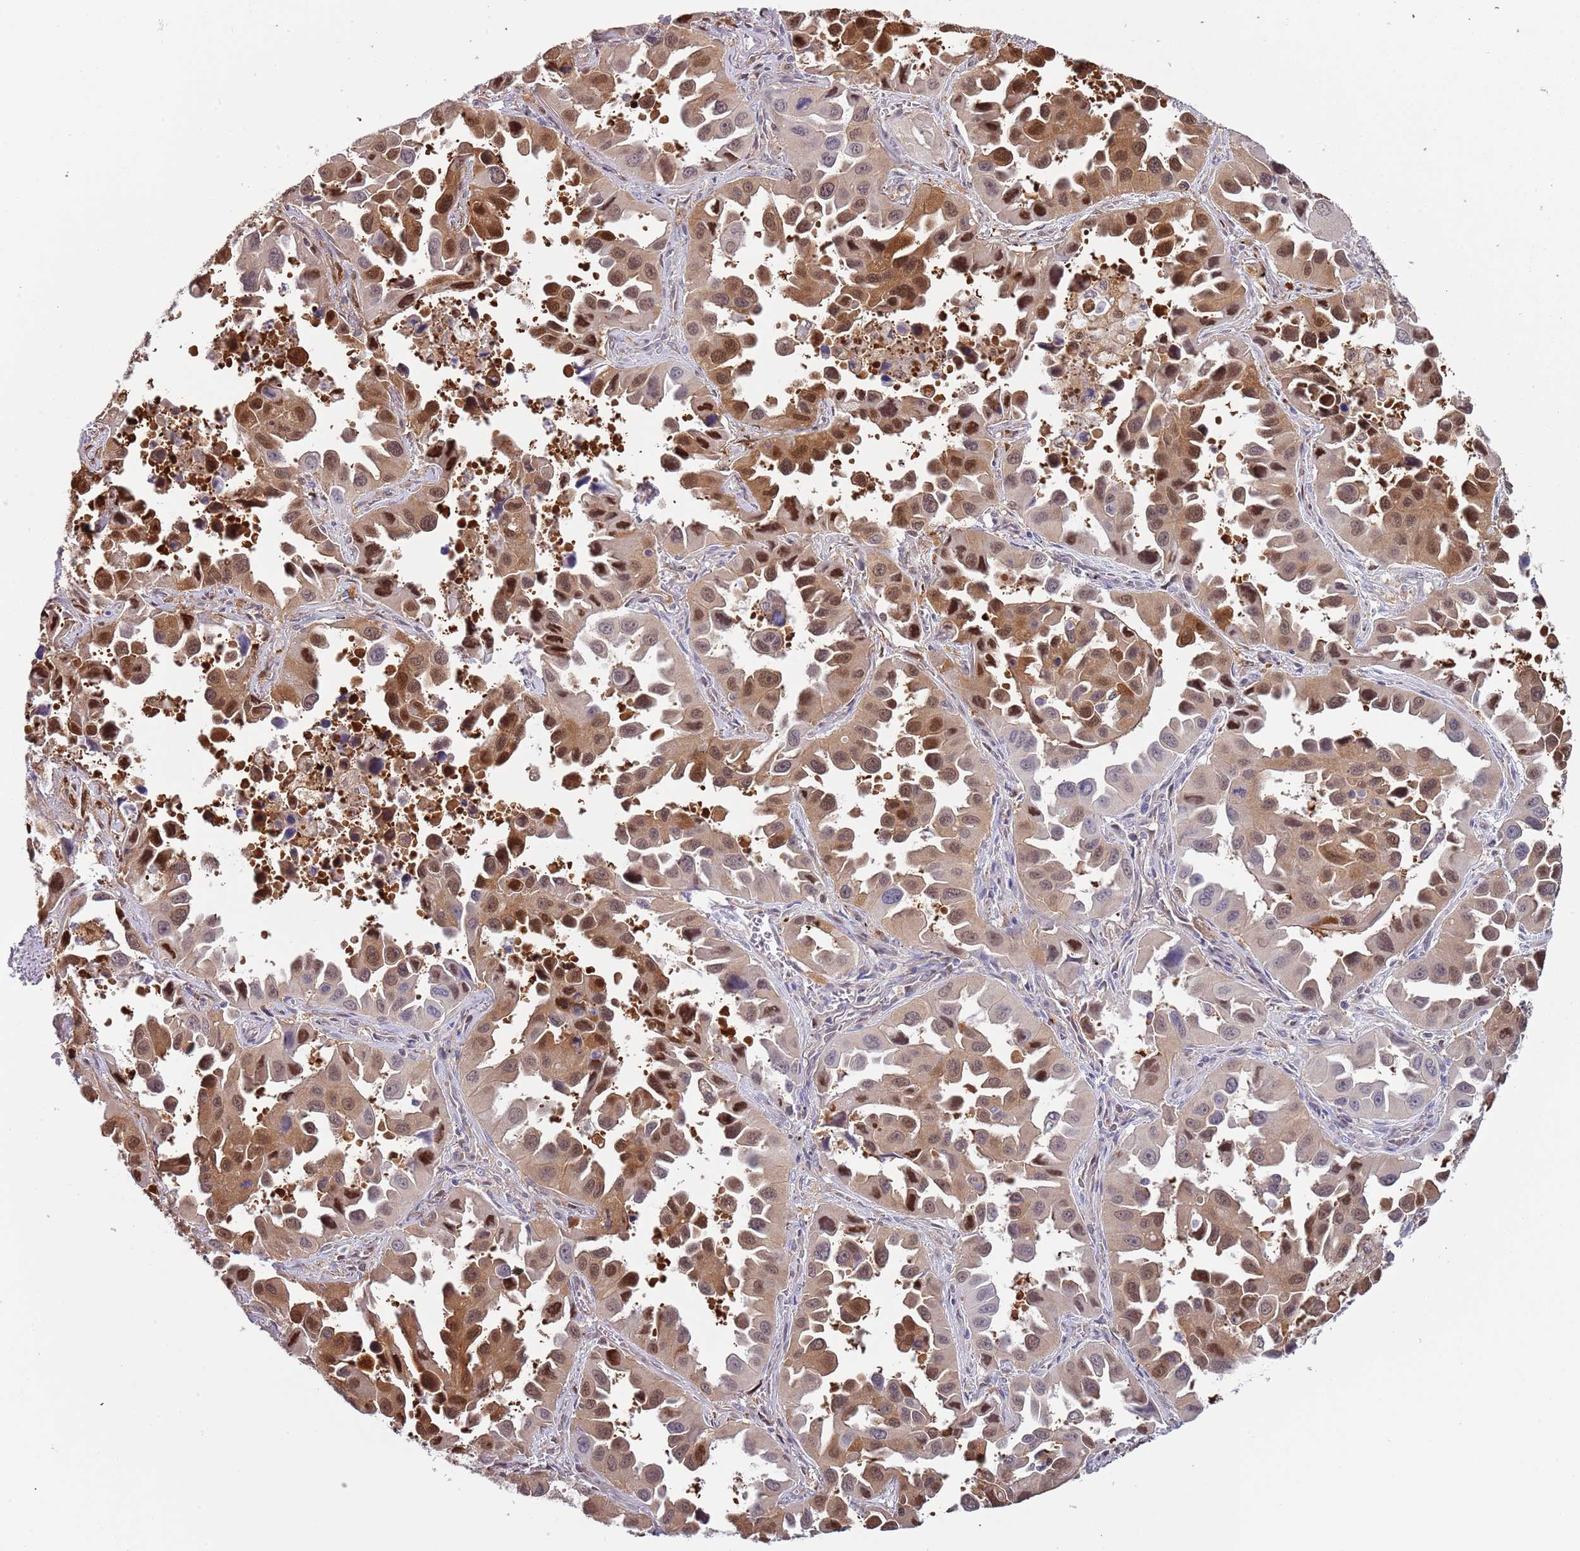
{"staining": {"intensity": "moderate", "quantity": "25%-75%", "location": "cytoplasmic/membranous,nuclear"}, "tissue": "lung cancer", "cell_type": "Tumor cells", "image_type": "cancer", "snomed": [{"axis": "morphology", "description": "Adenocarcinoma, NOS"}, {"axis": "topography", "description": "Lung"}], "caption": "Moderate cytoplasmic/membranous and nuclear staining is appreciated in about 25%-75% of tumor cells in lung cancer.", "gene": "NBPF6", "patient": {"sex": "male", "age": 66}}